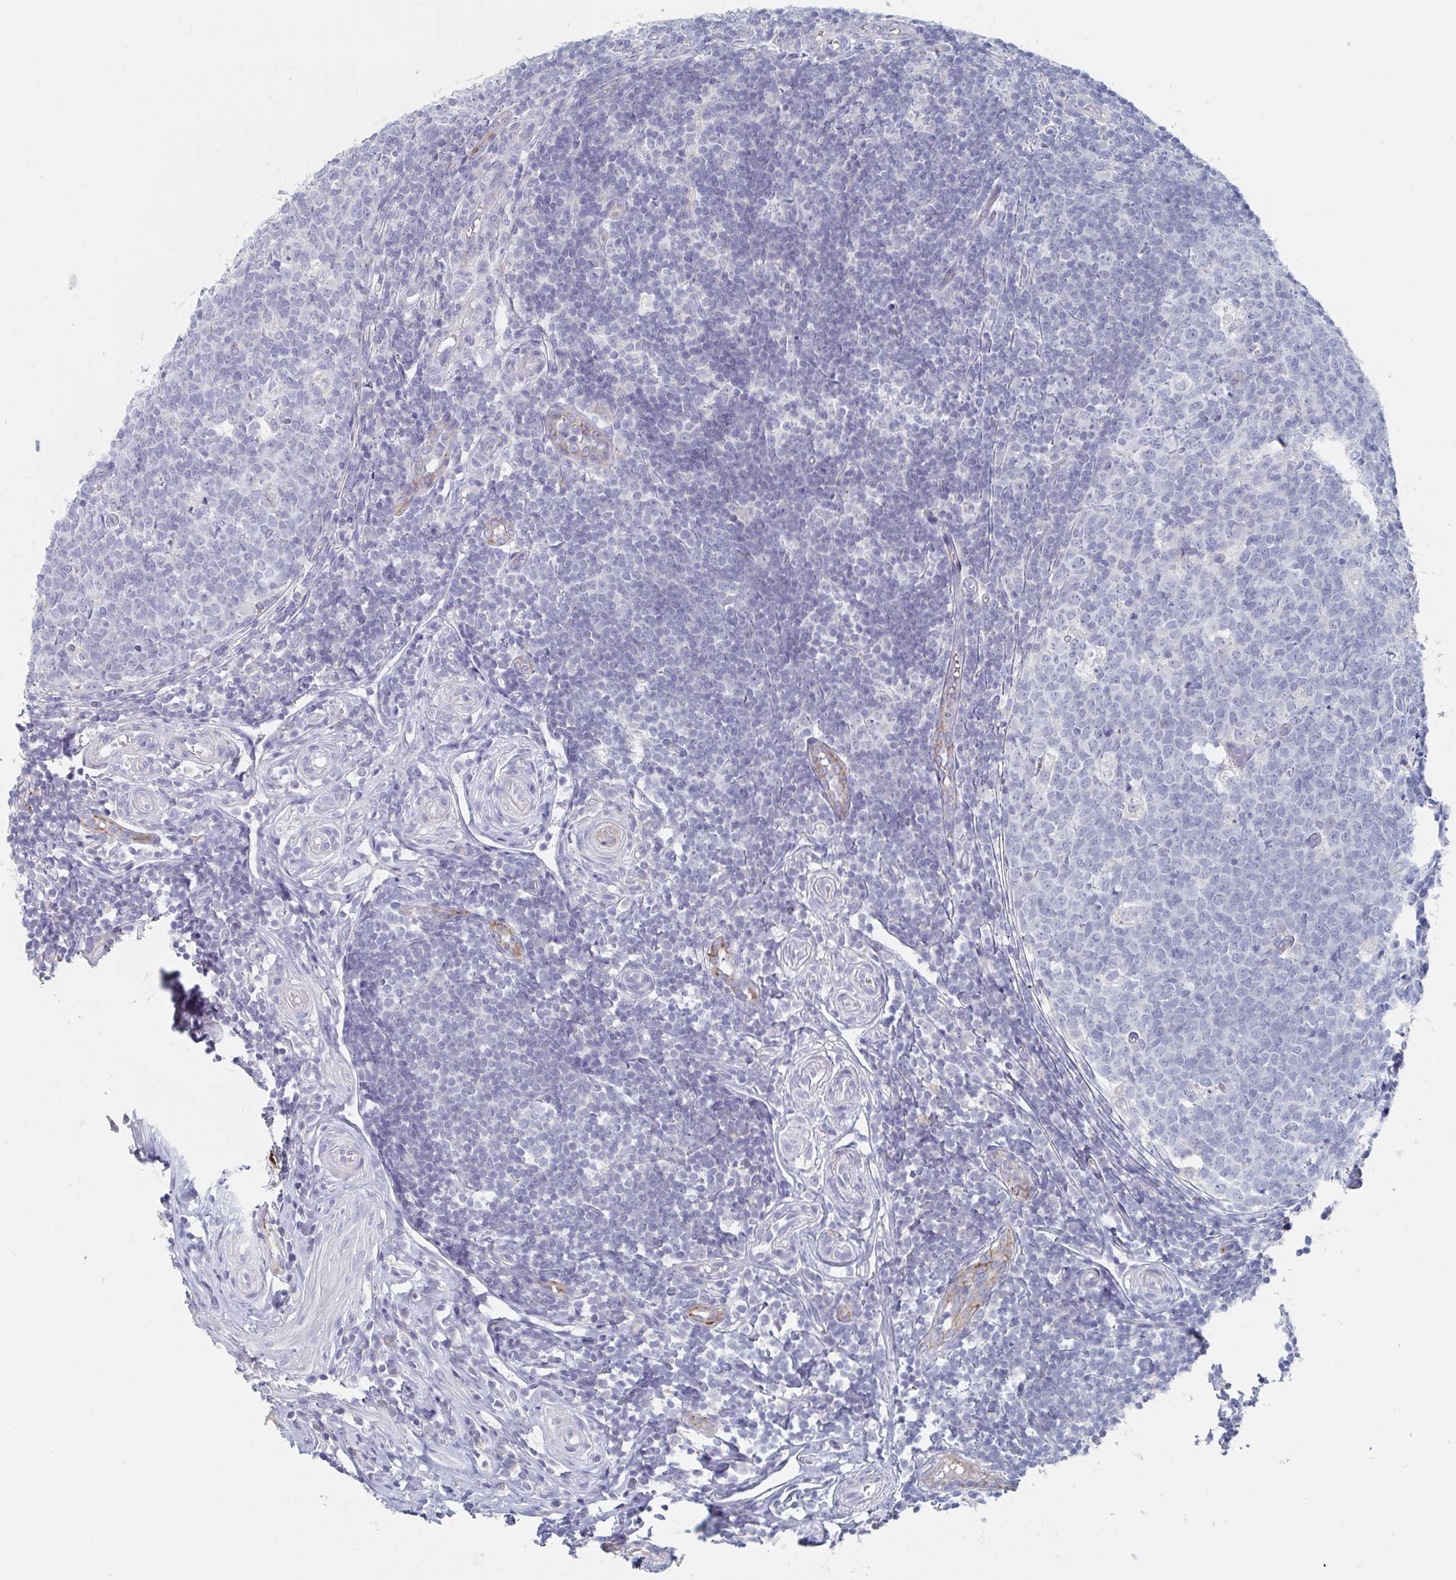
{"staining": {"intensity": "weak", "quantity": "<25%", "location": "cytoplasmic/membranous"}, "tissue": "appendix", "cell_type": "Glandular cells", "image_type": "normal", "snomed": [{"axis": "morphology", "description": "Normal tissue, NOS"}, {"axis": "topography", "description": "Appendix"}], "caption": "Immunohistochemistry (IHC) image of normal human appendix stained for a protein (brown), which displays no staining in glandular cells.", "gene": "ABHD16A", "patient": {"sex": "male", "age": 18}}